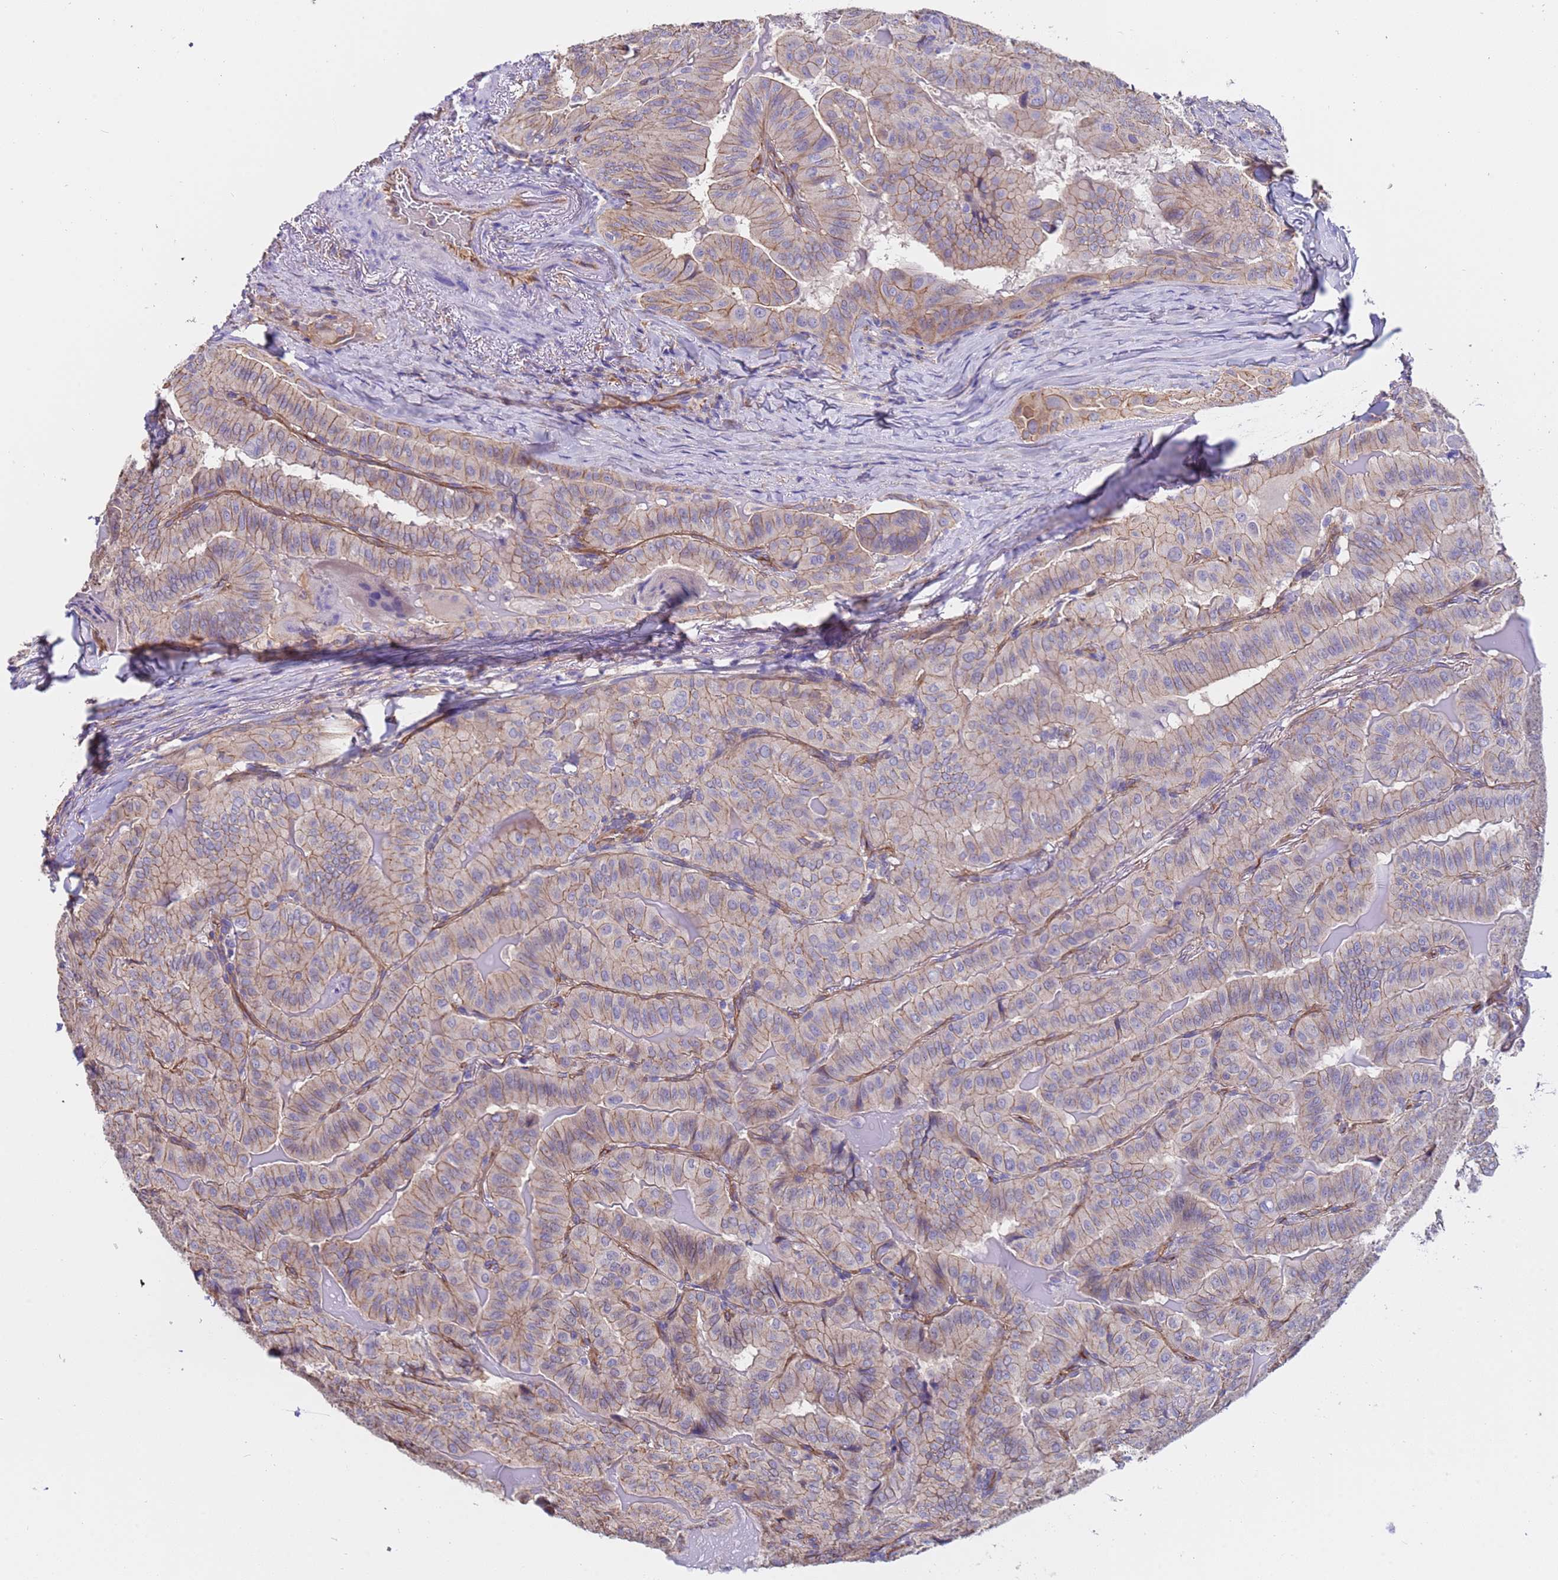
{"staining": {"intensity": "weak", "quantity": ">75%", "location": "cytoplasmic/membranous"}, "tissue": "thyroid cancer", "cell_type": "Tumor cells", "image_type": "cancer", "snomed": [{"axis": "morphology", "description": "Papillary adenocarcinoma, NOS"}, {"axis": "topography", "description": "Thyroid gland"}], "caption": "Thyroid cancer (papillary adenocarcinoma) stained with immunohistochemistry shows weak cytoplasmic/membranous positivity in approximately >75% of tumor cells. (DAB (3,3'-diaminobenzidine) IHC, brown staining for protein, blue staining for nuclei).", "gene": "ZNF248", "patient": {"sex": "female", "age": 68}}